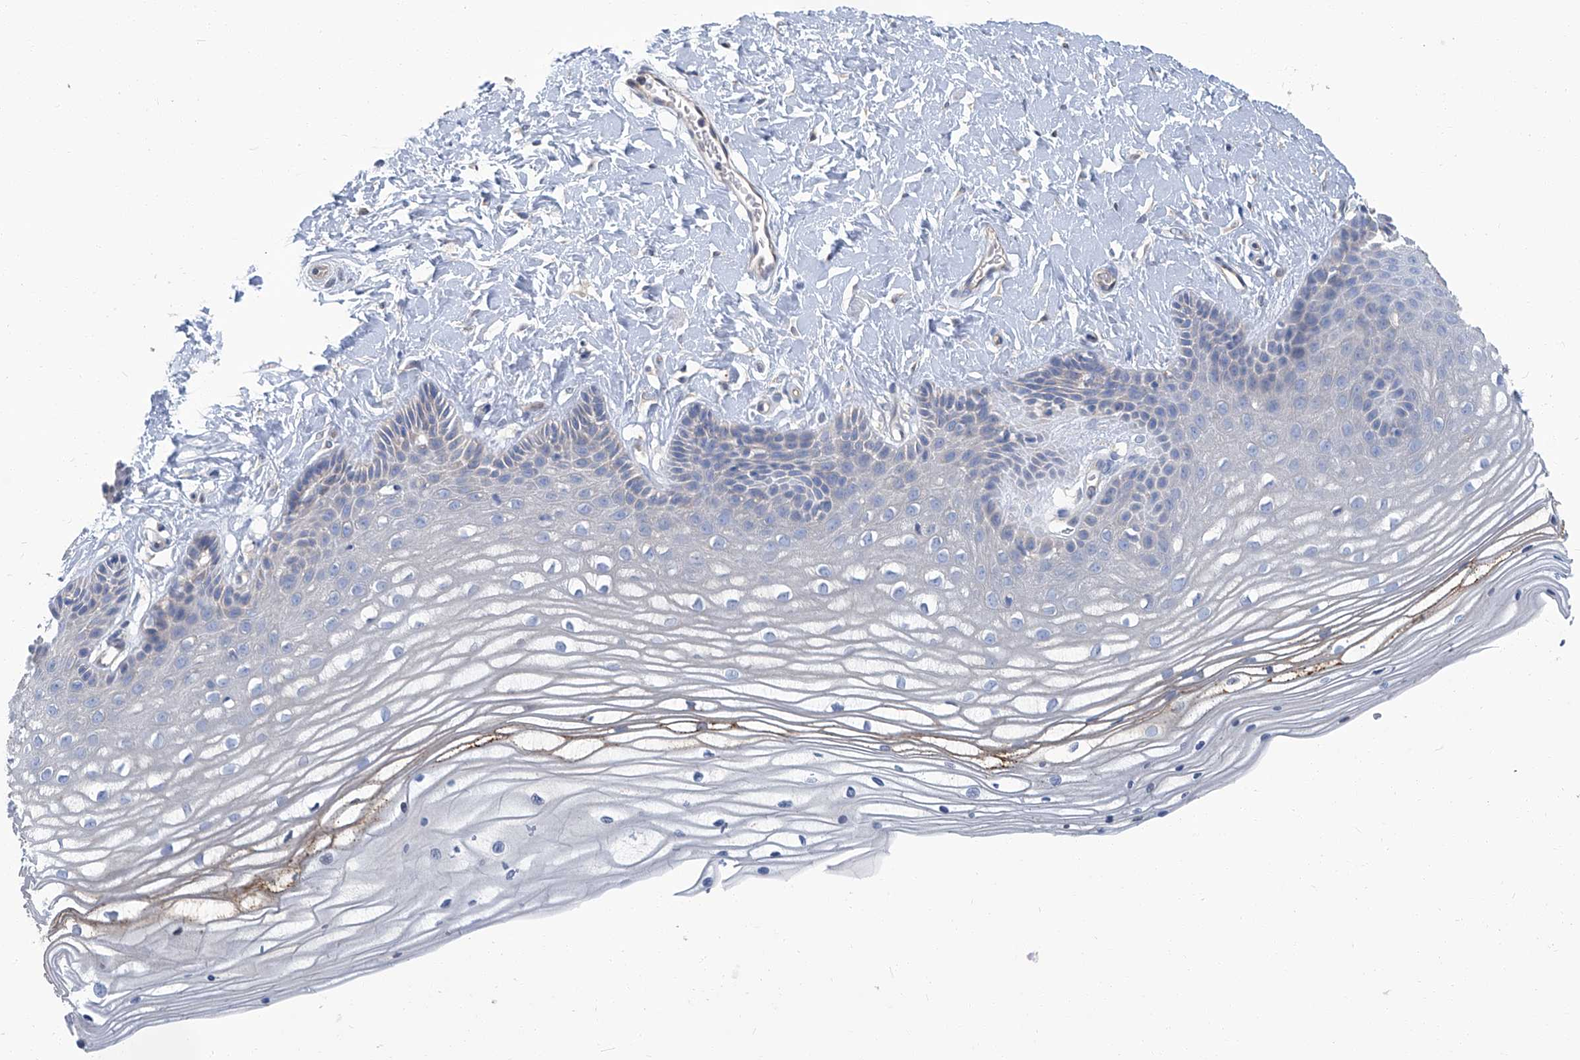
{"staining": {"intensity": "negative", "quantity": "none", "location": "none"}, "tissue": "vagina", "cell_type": "Squamous epithelial cells", "image_type": "normal", "snomed": [{"axis": "morphology", "description": "Normal tissue, NOS"}, {"axis": "topography", "description": "Vagina"}, {"axis": "topography", "description": "Cervix"}], "caption": "A high-resolution histopathology image shows immunohistochemistry staining of unremarkable vagina, which shows no significant staining in squamous epithelial cells. The staining is performed using DAB brown chromogen with nuclei counter-stained in using hematoxylin.", "gene": "PFKL", "patient": {"sex": "female", "age": 40}}